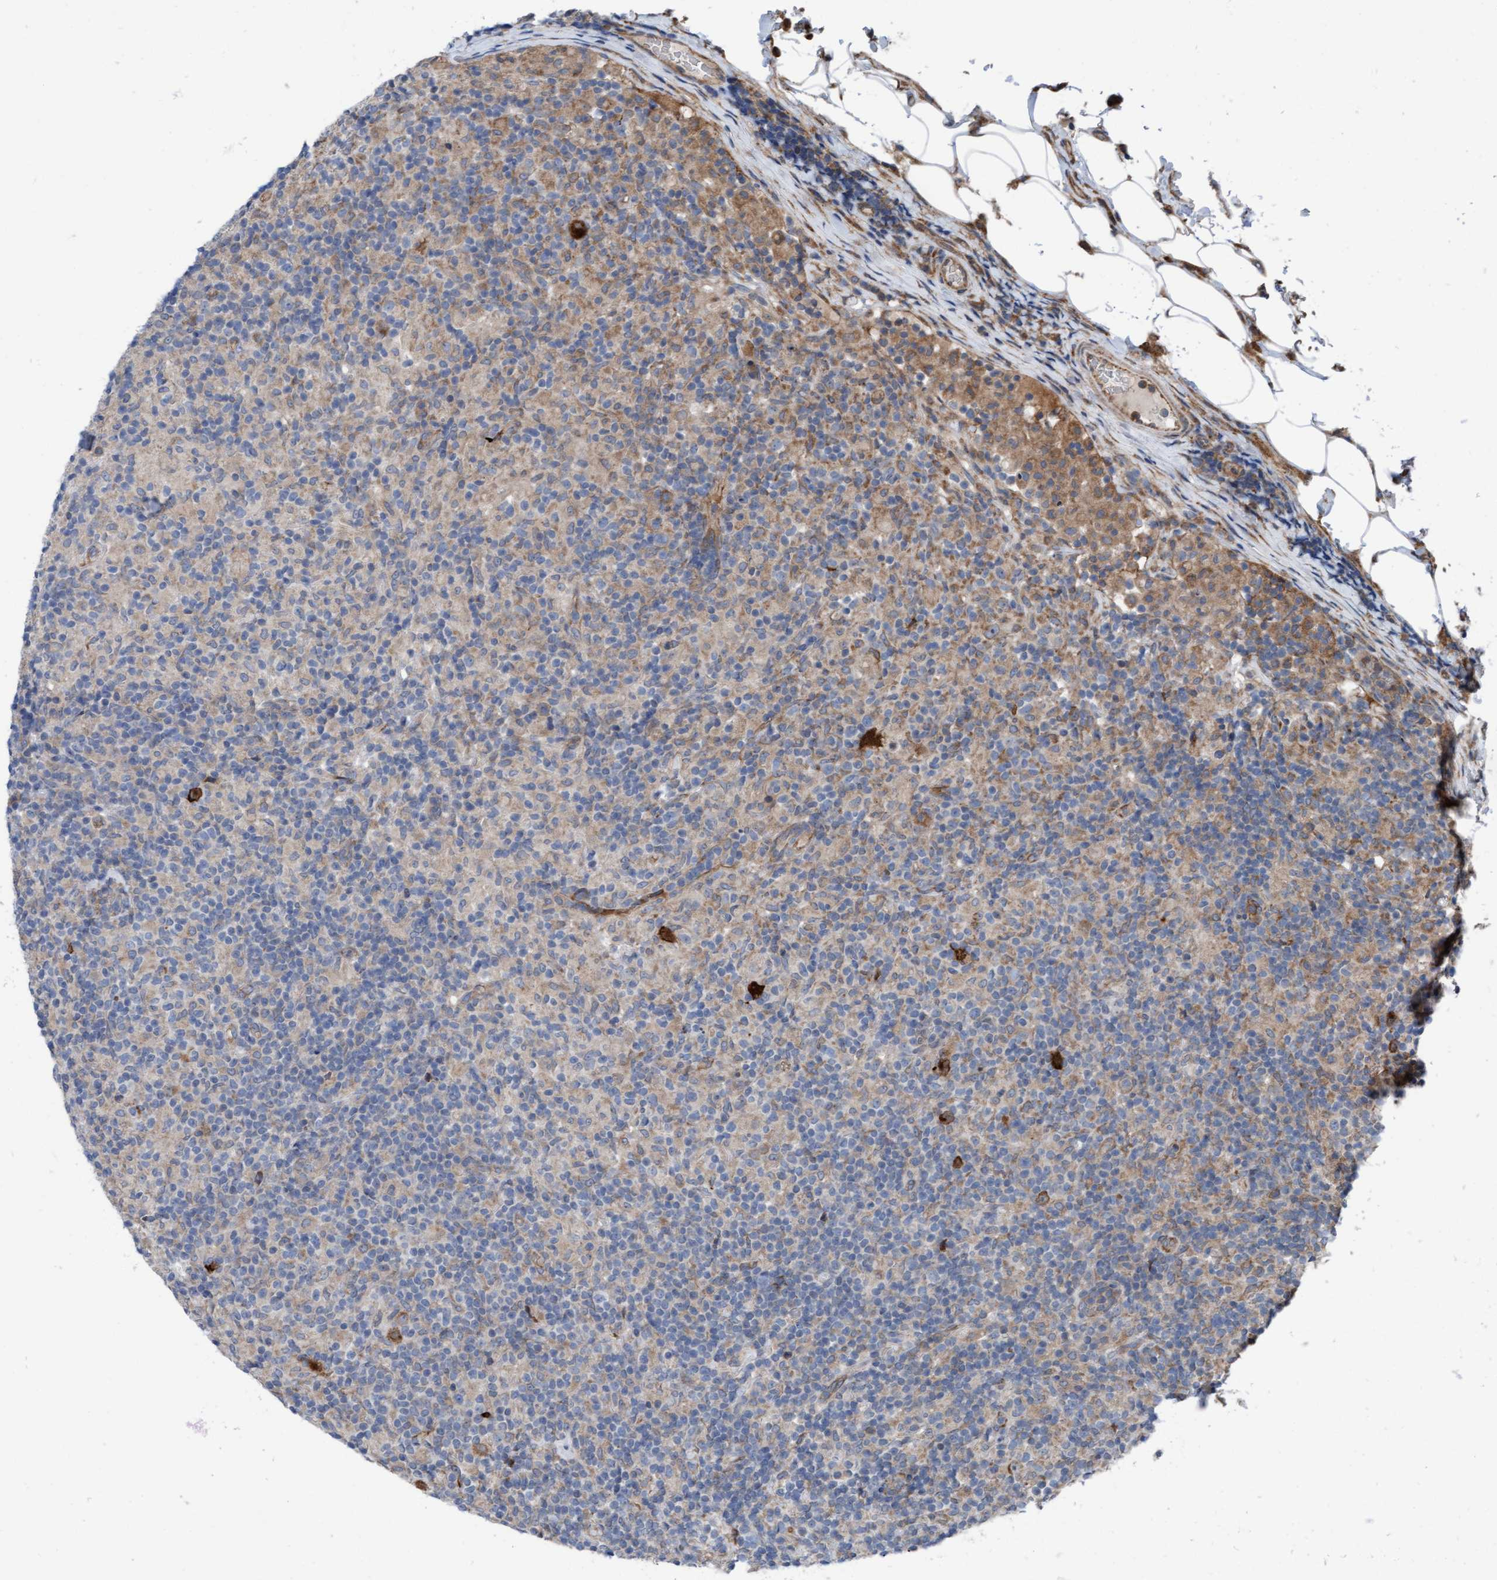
{"staining": {"intensity": "moderate", "quantity": ">75%", "location": "cytoplasmic/membranous"}, "tissue": "lymphoma", "cell_type": "Tumor cells", "image_type": "cancer", "snomed": [{"axis": "morphology", "description": "Hodgkin's disease, NOS"}, {"axis": "topography", "description": "Lymph node"}], "caption": "Protein staining exhibits moderate cytoplasmic/membranous expression in approximately >75% of tumor cells in lymphoma.", "gene": "RAP1GAP2", "patient": {"sex": "male", "age": 70}}